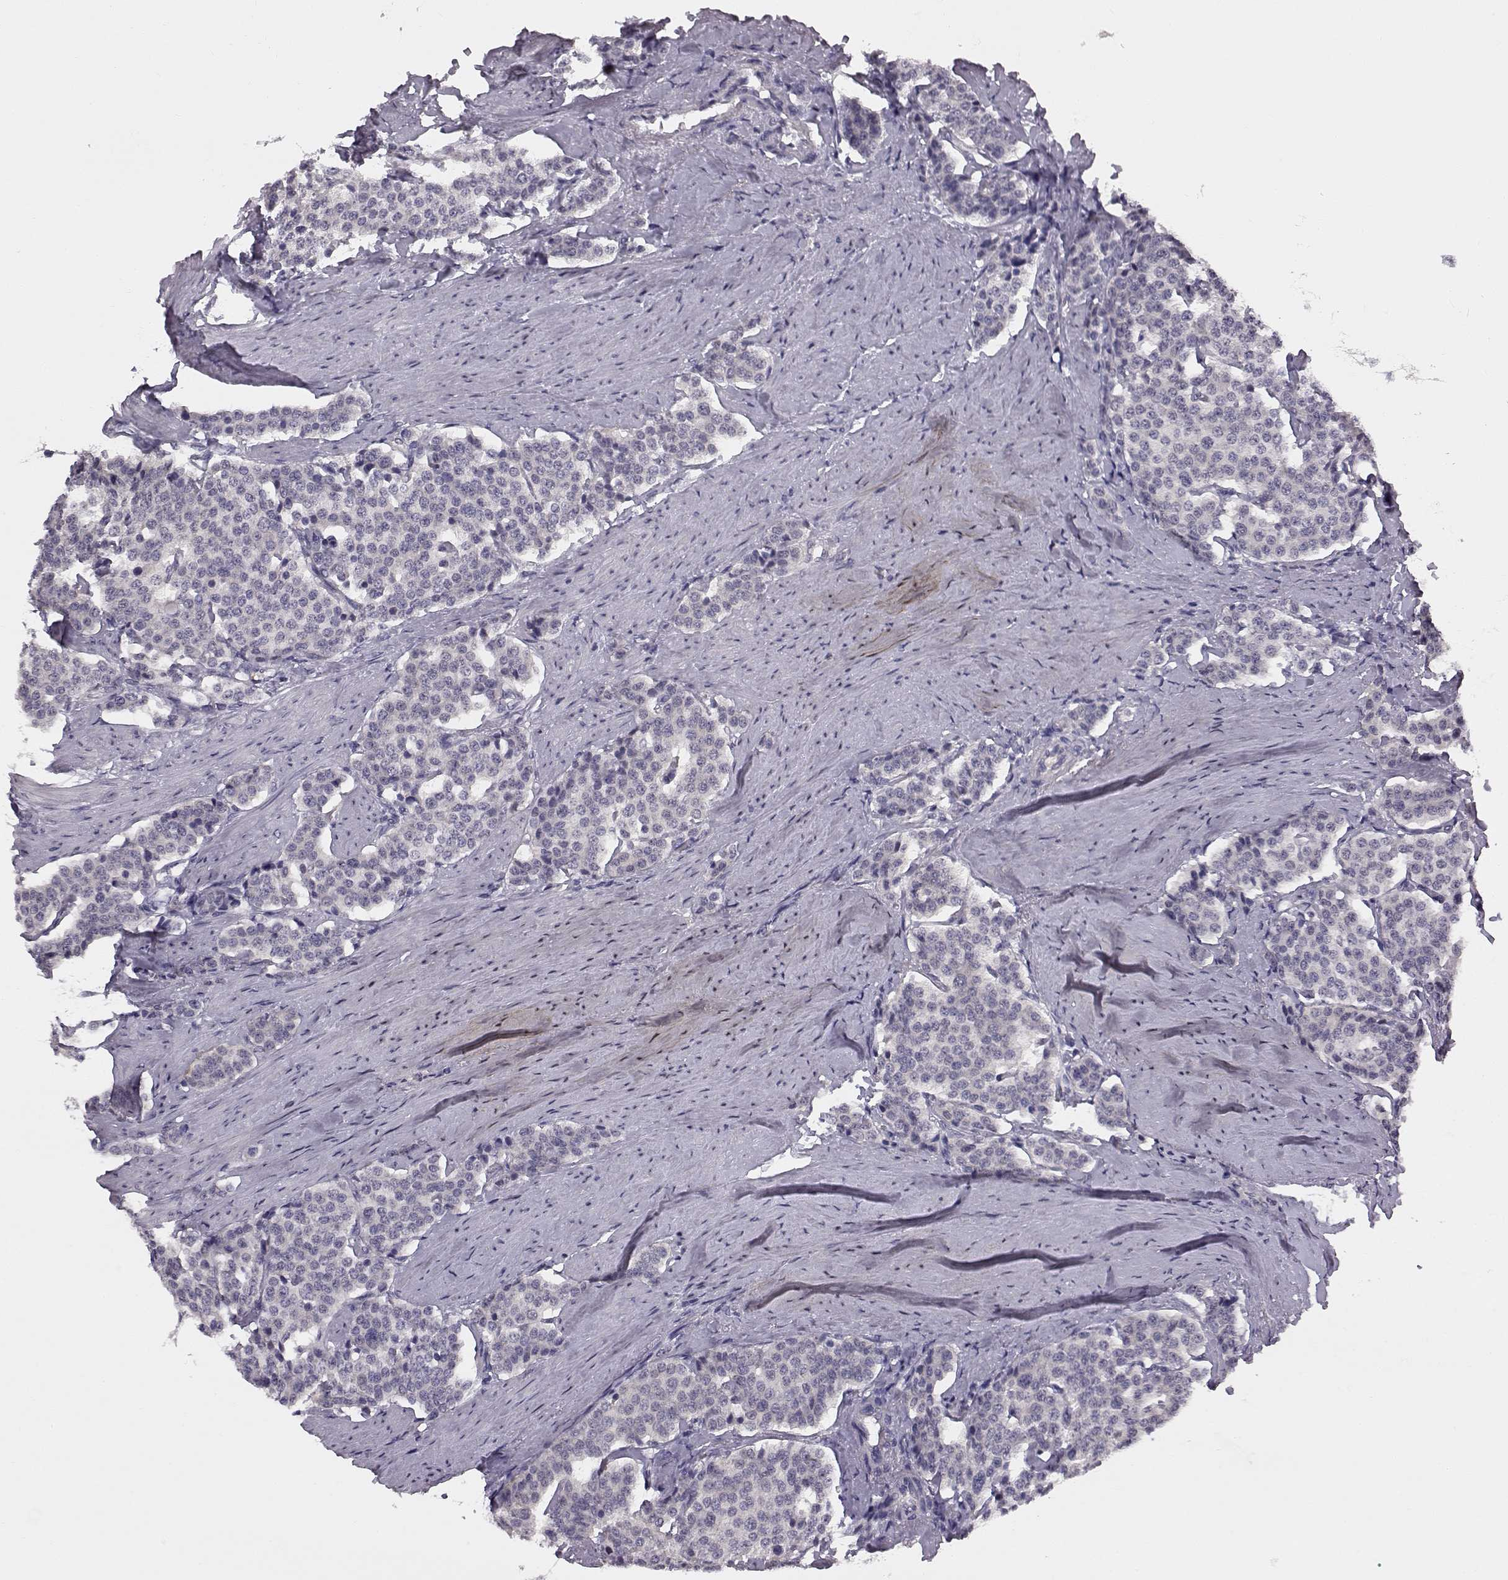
{"staining": {"intensity": "negative", "quantity": "none", "location": "none"}, "tissue": "carcinoid", "cell_type": "Tumor cells", "image_type": "cancer", "snomed": [{"axis": "morphology", "description": "Carcinoid, malignant, NOS"}, {"axis": "topography", "description": "Small intestine"}], "caption": "This photomicrograph is of malignant carcinoid stained with immunohistochemistry to label a protein in brown with the nuclei are counter-stained blue. There is no positivity in tumor cells.", "gene": "C10orf62", "patient": {"sex": "female", "age": 58}}